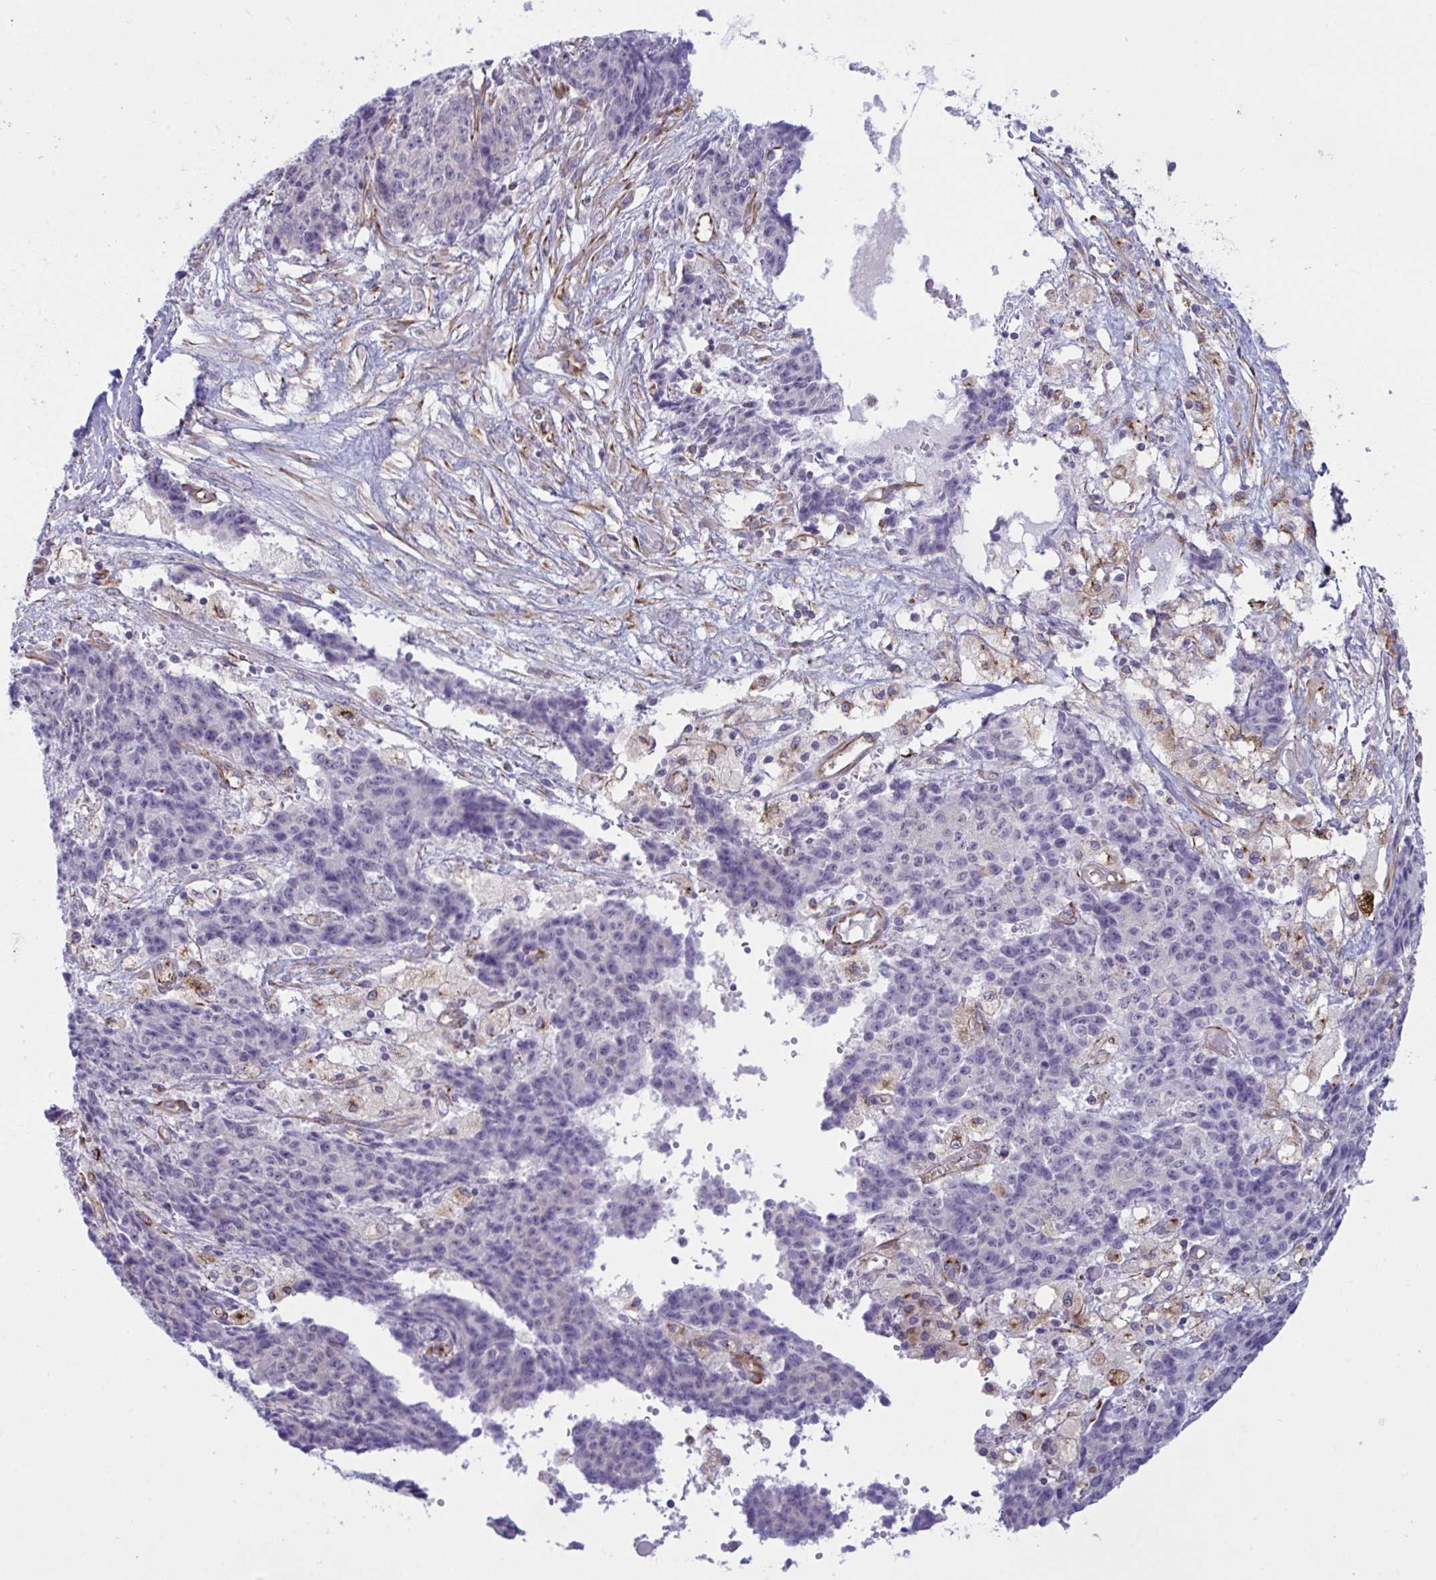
{"staining": {"intensity": "negative", "quantity": "none", "location": "none"}, "tissue": "ovarian cancer", "cell_type": "Tumor cells", "image_type": "cancer", "snomed": [{"axis": "morphology", "description": "Carcinoma, endometroid"}, {"axis": "topography", "description": "Ovary"}], "caption": "There is no significant staining in tumor cells of ovarian cancer.", "gene": "DCBLD1", "patient": {"sex": "female", "age": 42}}